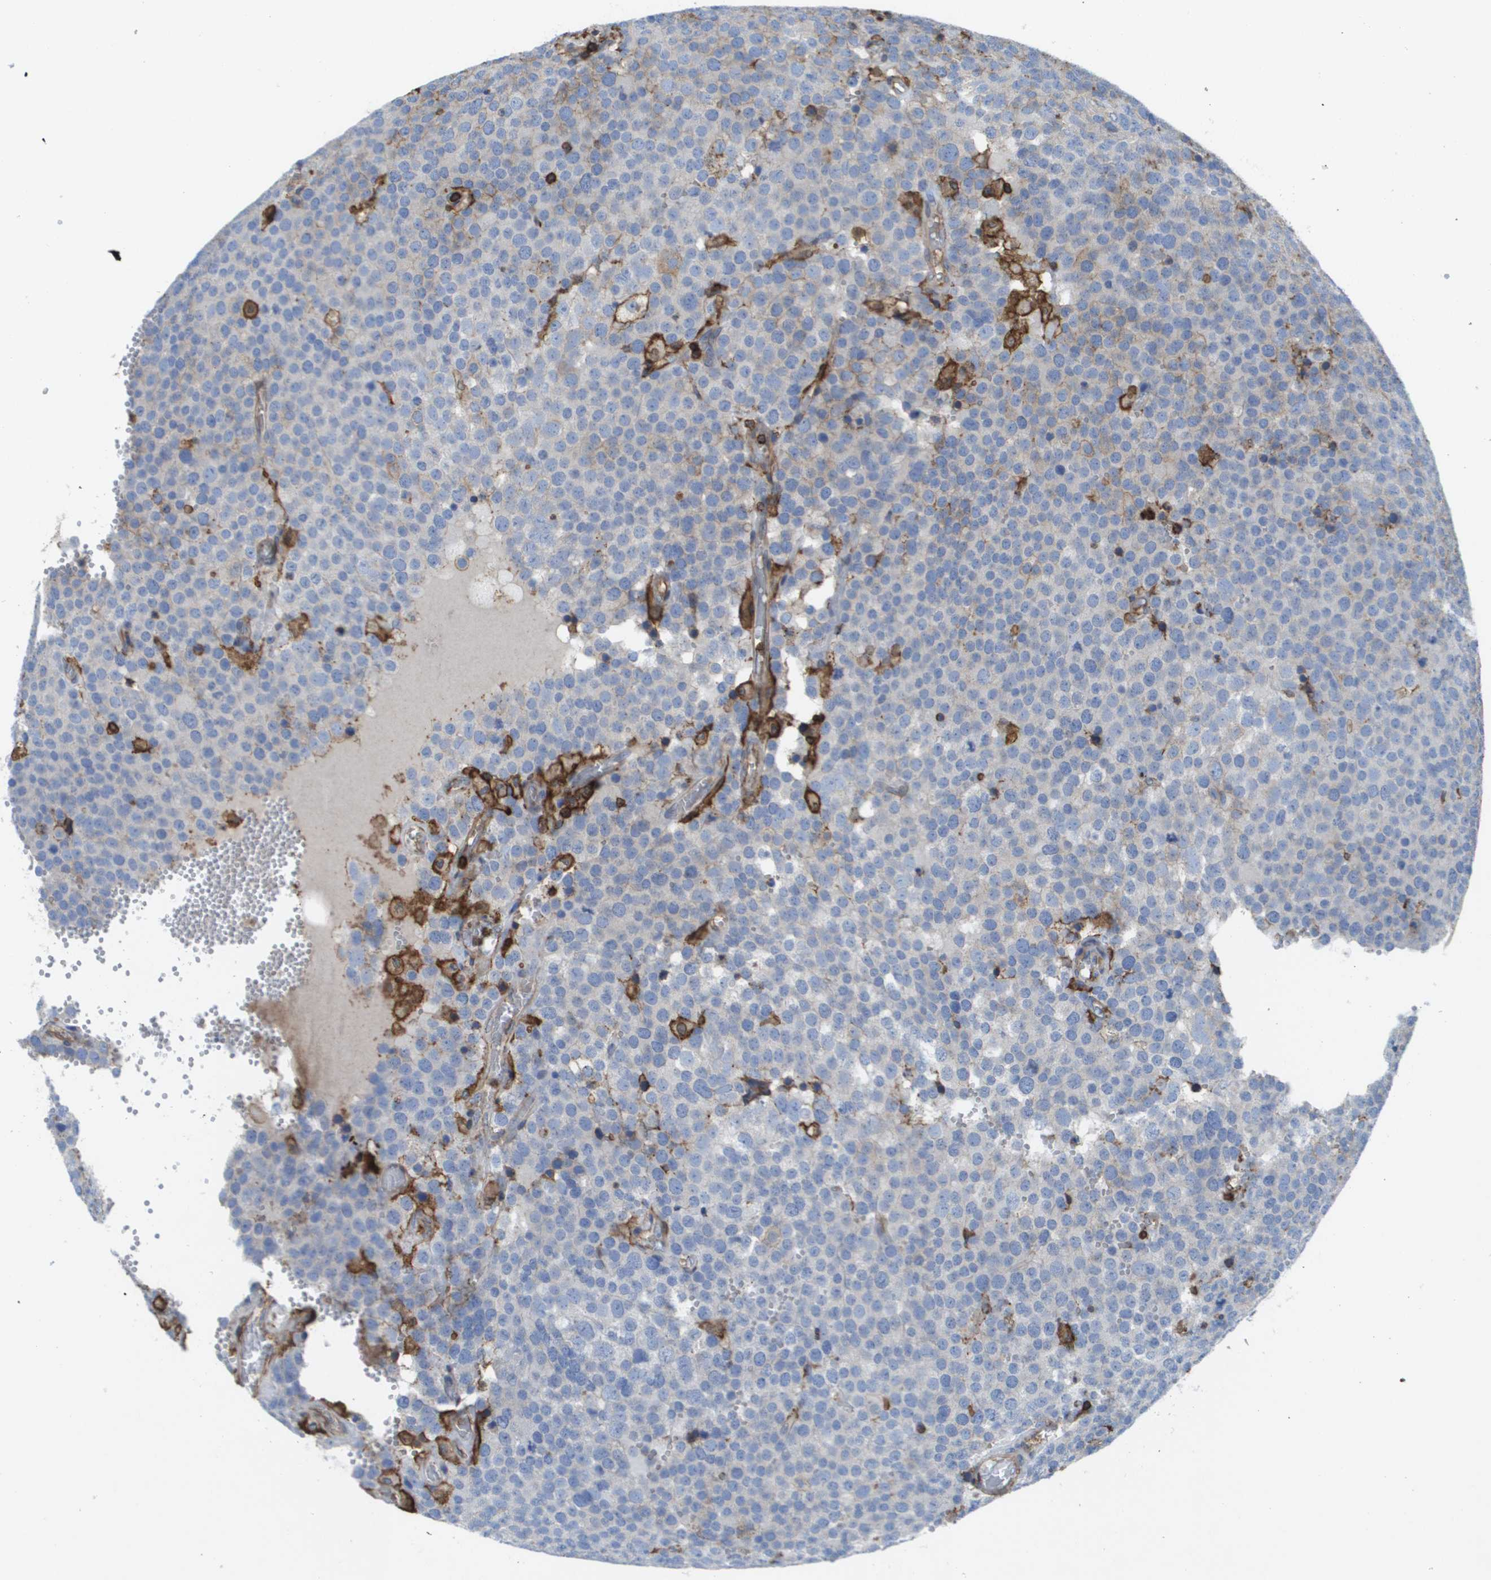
{"staining": {"intensity": "negative", "quantity": "none", "location": "none"}, "tissue": "testis cancer", "cell_type": "Tumor cells", "image_type": "cancer", "snomed": [{"axis": "morphology", "description": "Normal tissue, NOS"}, {"axis": "morphology", "description": "Seminoma, NOS"}, {"axis": "topography", "description": "Testis"}], "caption": "A high-resolution image shows immunohistochemistry (IHC) staining of testis seminoma, which shows no significant positivity in tumor cells.", "gene": "PASK", "patient": {"sex": "male", "age": 71}}